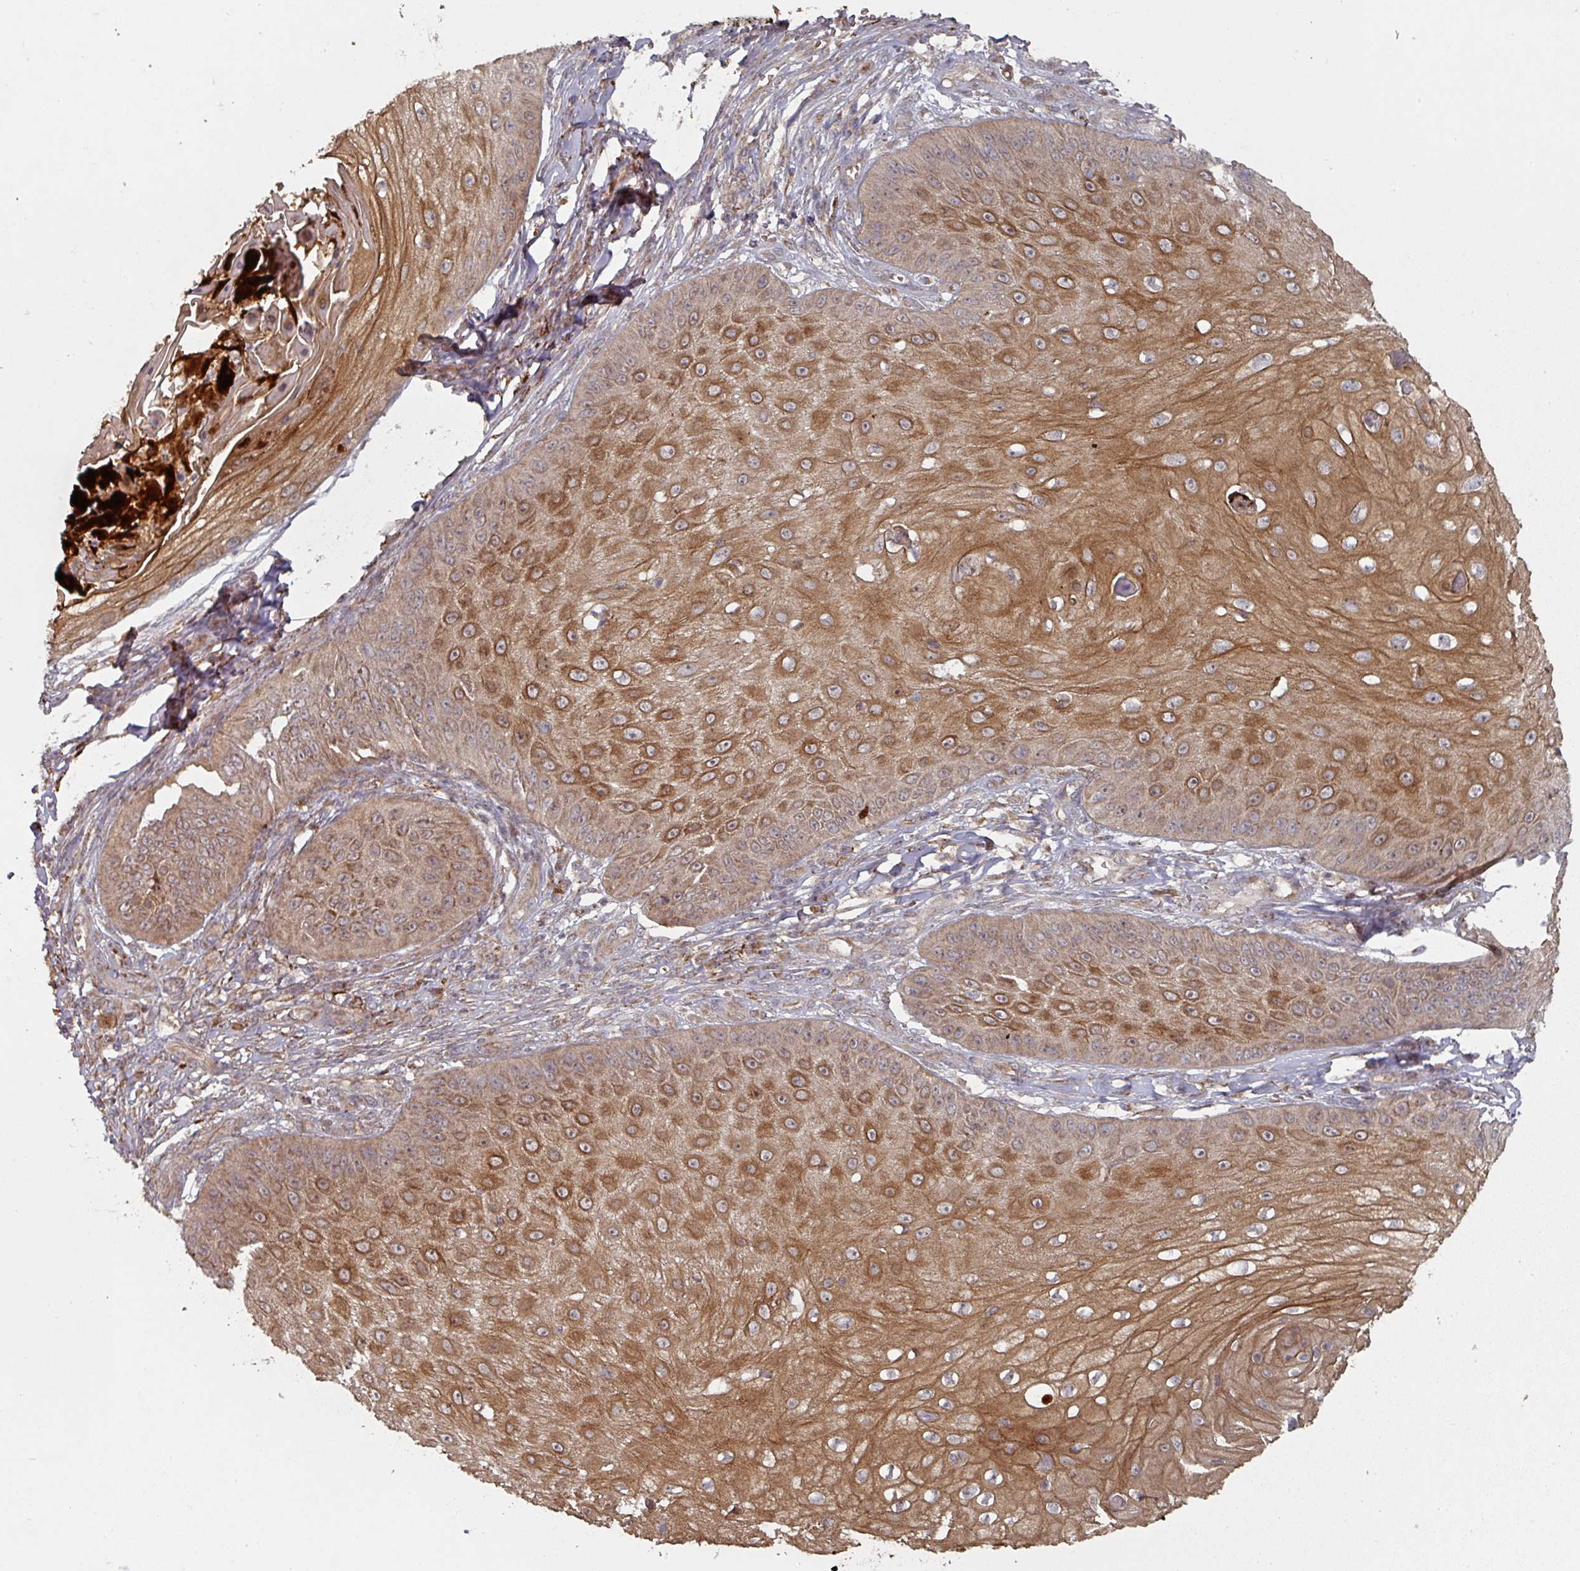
{"staining": {"intensity": "strong", "quantity": ">75%", "location": "cytoplasmic/membranous"}, "tissue": "skin cancer", "cell_type": "Tumor cells", "image_type": "cancer", "snomed": [{"axis": "morphology", "description": "Squamous cell carcinoma, NOS"}, {"axis": "topography", "description": "Skin"}], "caption": "An image of squamous cell carcinoma (skin) stained for a protein demonstrates strong cytoplasmic/membranous brown staining in tumor cells. The protein of interest is stained brown, and the nuclei are stained in blue (DAB IHC with brightfield microscopy, high magnification).", "gene": "DNAJC7", "patient": {"sex": "male", "age": 70}}